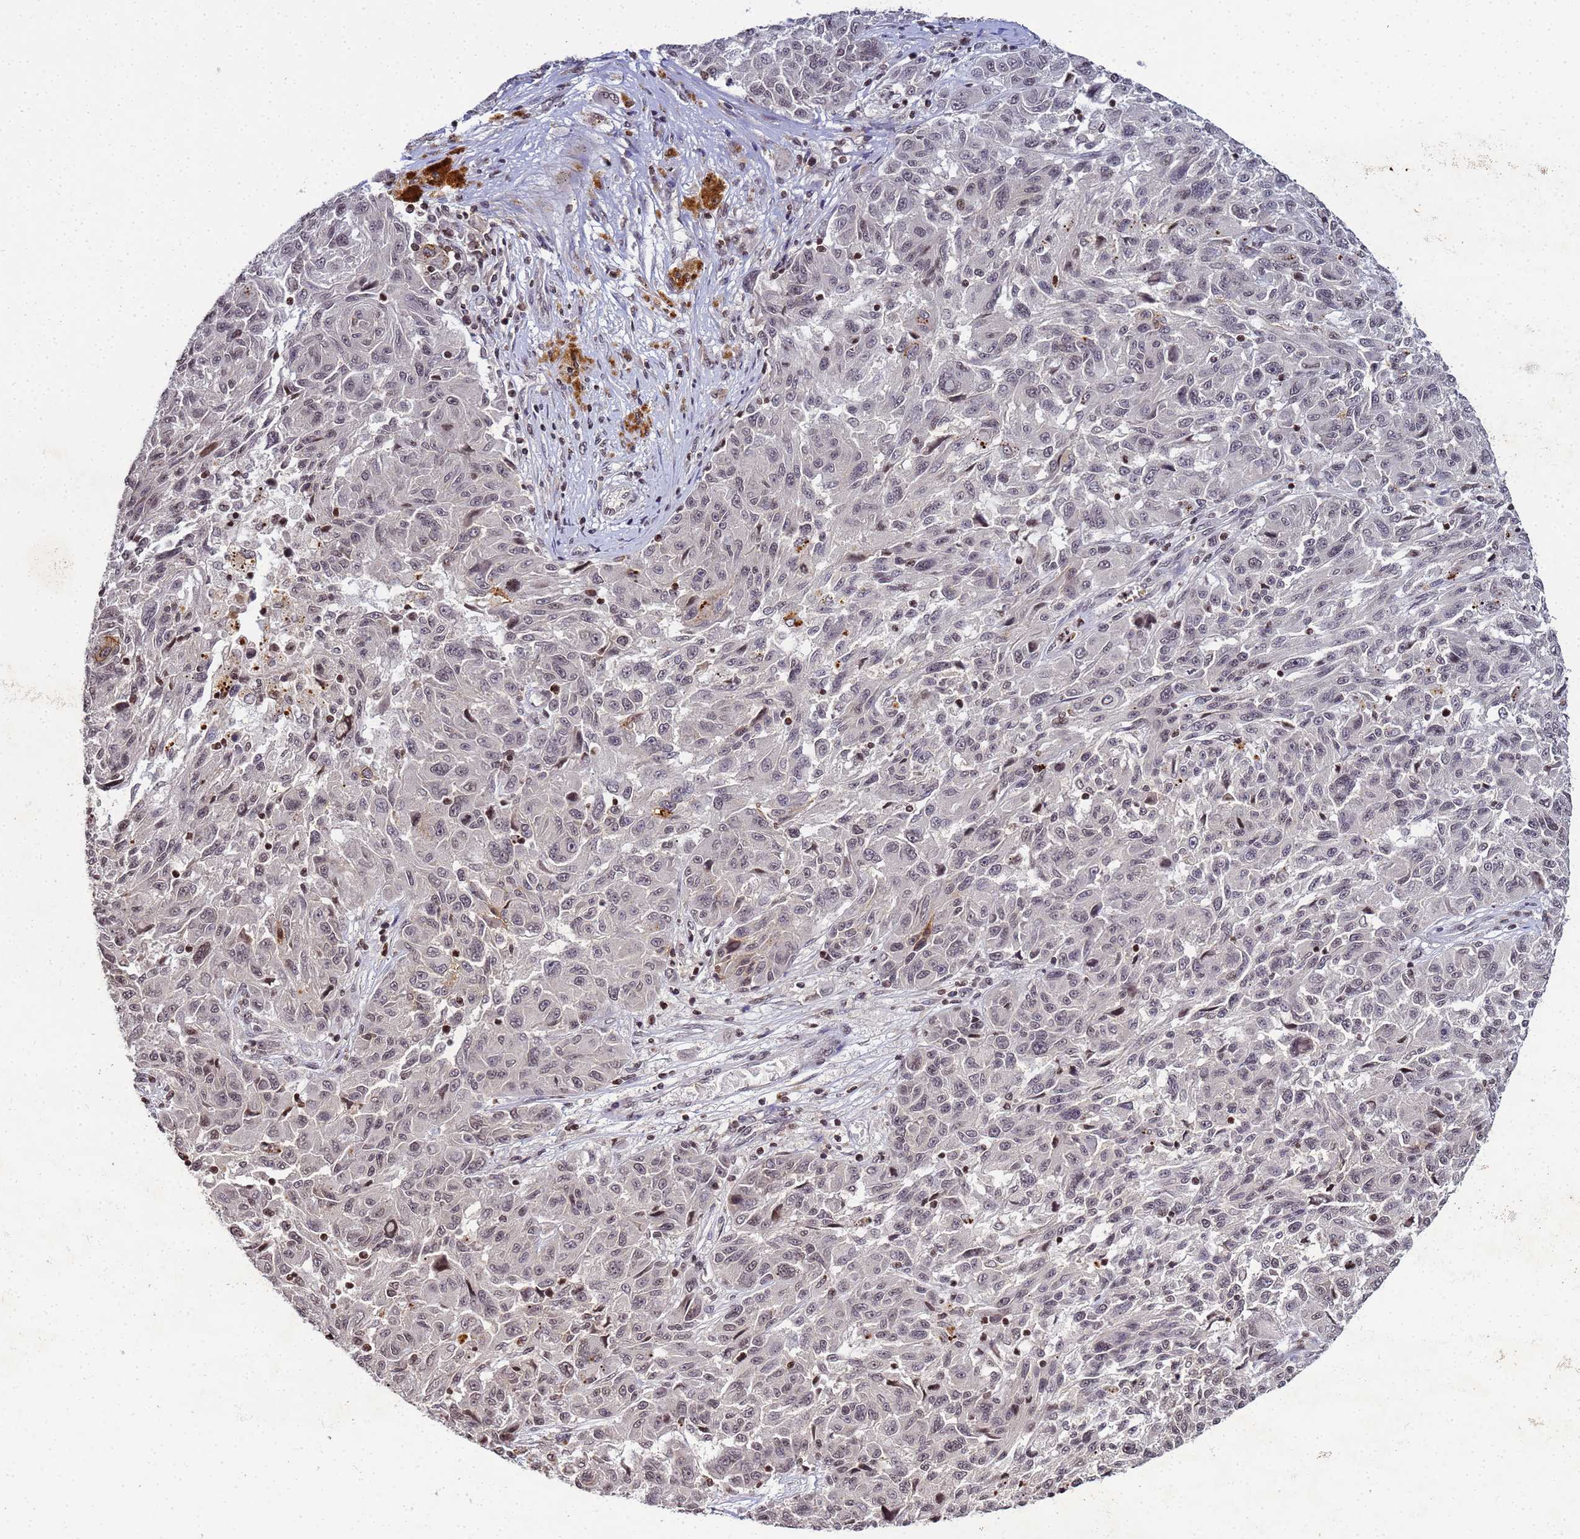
{"staining": {"intensity": "weak", "quantity": "<25%", "location": "nuclear"}, "tissue": "melanoma", "cell_type": "Tumor cells", "image_type": "cancer", "snomed": [{"axis": "morphology", "description": "Malignant melanoma, NOS"}, {"axis": "topography", "description": "Skin"}], "caption": "This micrograph is of melanoma stained with immunohistochemistry (IHC) to label a protein in brown with the nuclei are counter-stained blue. There is no expression in tumor cells.", "gene": "FZD4", "patient": {"sex": "male", "age": 53}}